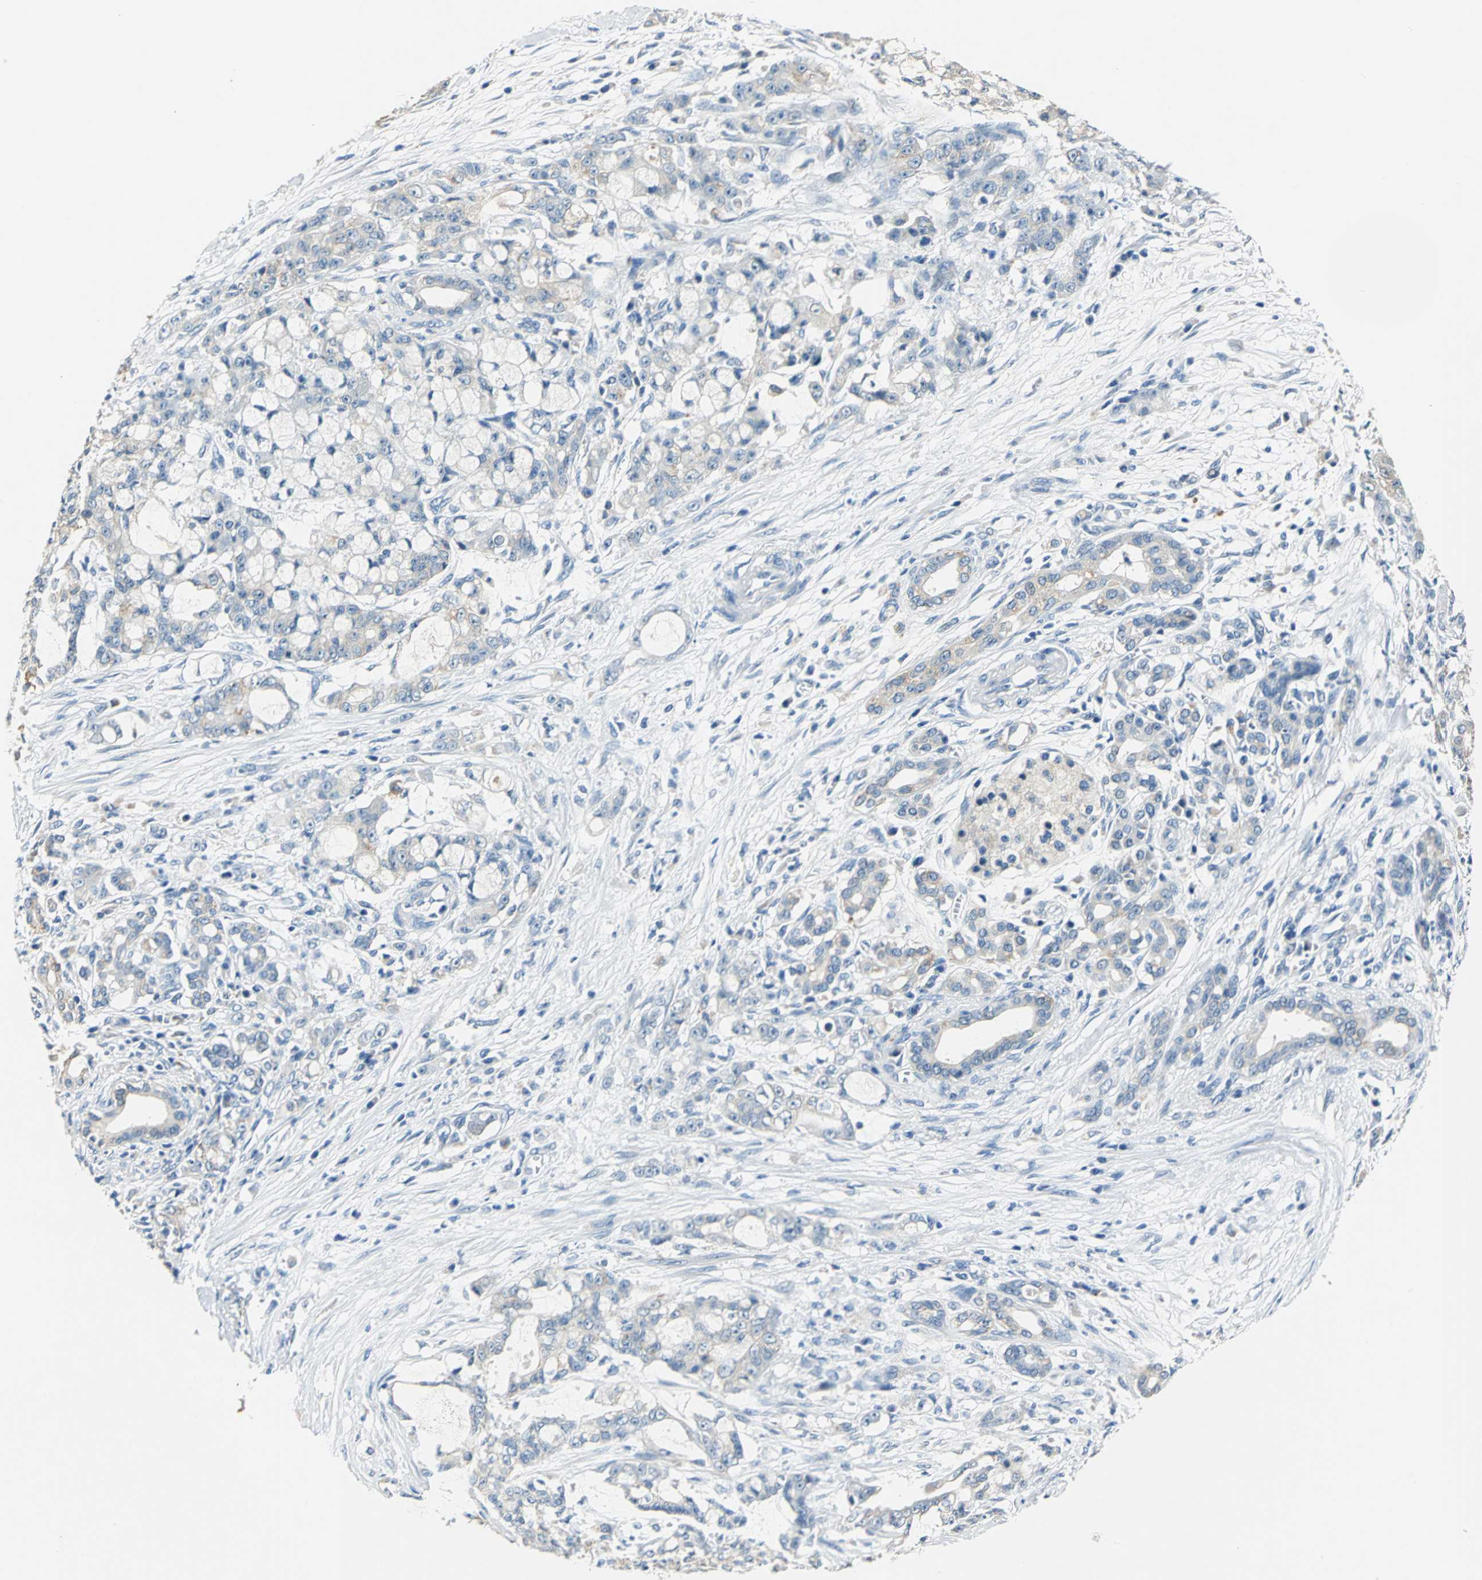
{"staining": {"intensity": "weak", "quantity": ">75%", "location": "cytoplasmic/membranous"}, "tissue": "pancreatic cancer", "cell_type": "Tumor cells", "image_type": "cancer", "snomed": [{"axis": "morphology", "description": "Adenocarcinoma, NOS"}, {"axis": "topography", "description": "Pancreas"}], "caption": "Protein staining reveals weak cytoplasmic/membranous positivity in approximately >75% of tumor cells in adenocarcinoma (pancreatic). (Brightfield microscopy of DAB IHC at high magnification).", "gene": "RASD2", "patient": {"sex": "female", "age": 73}}